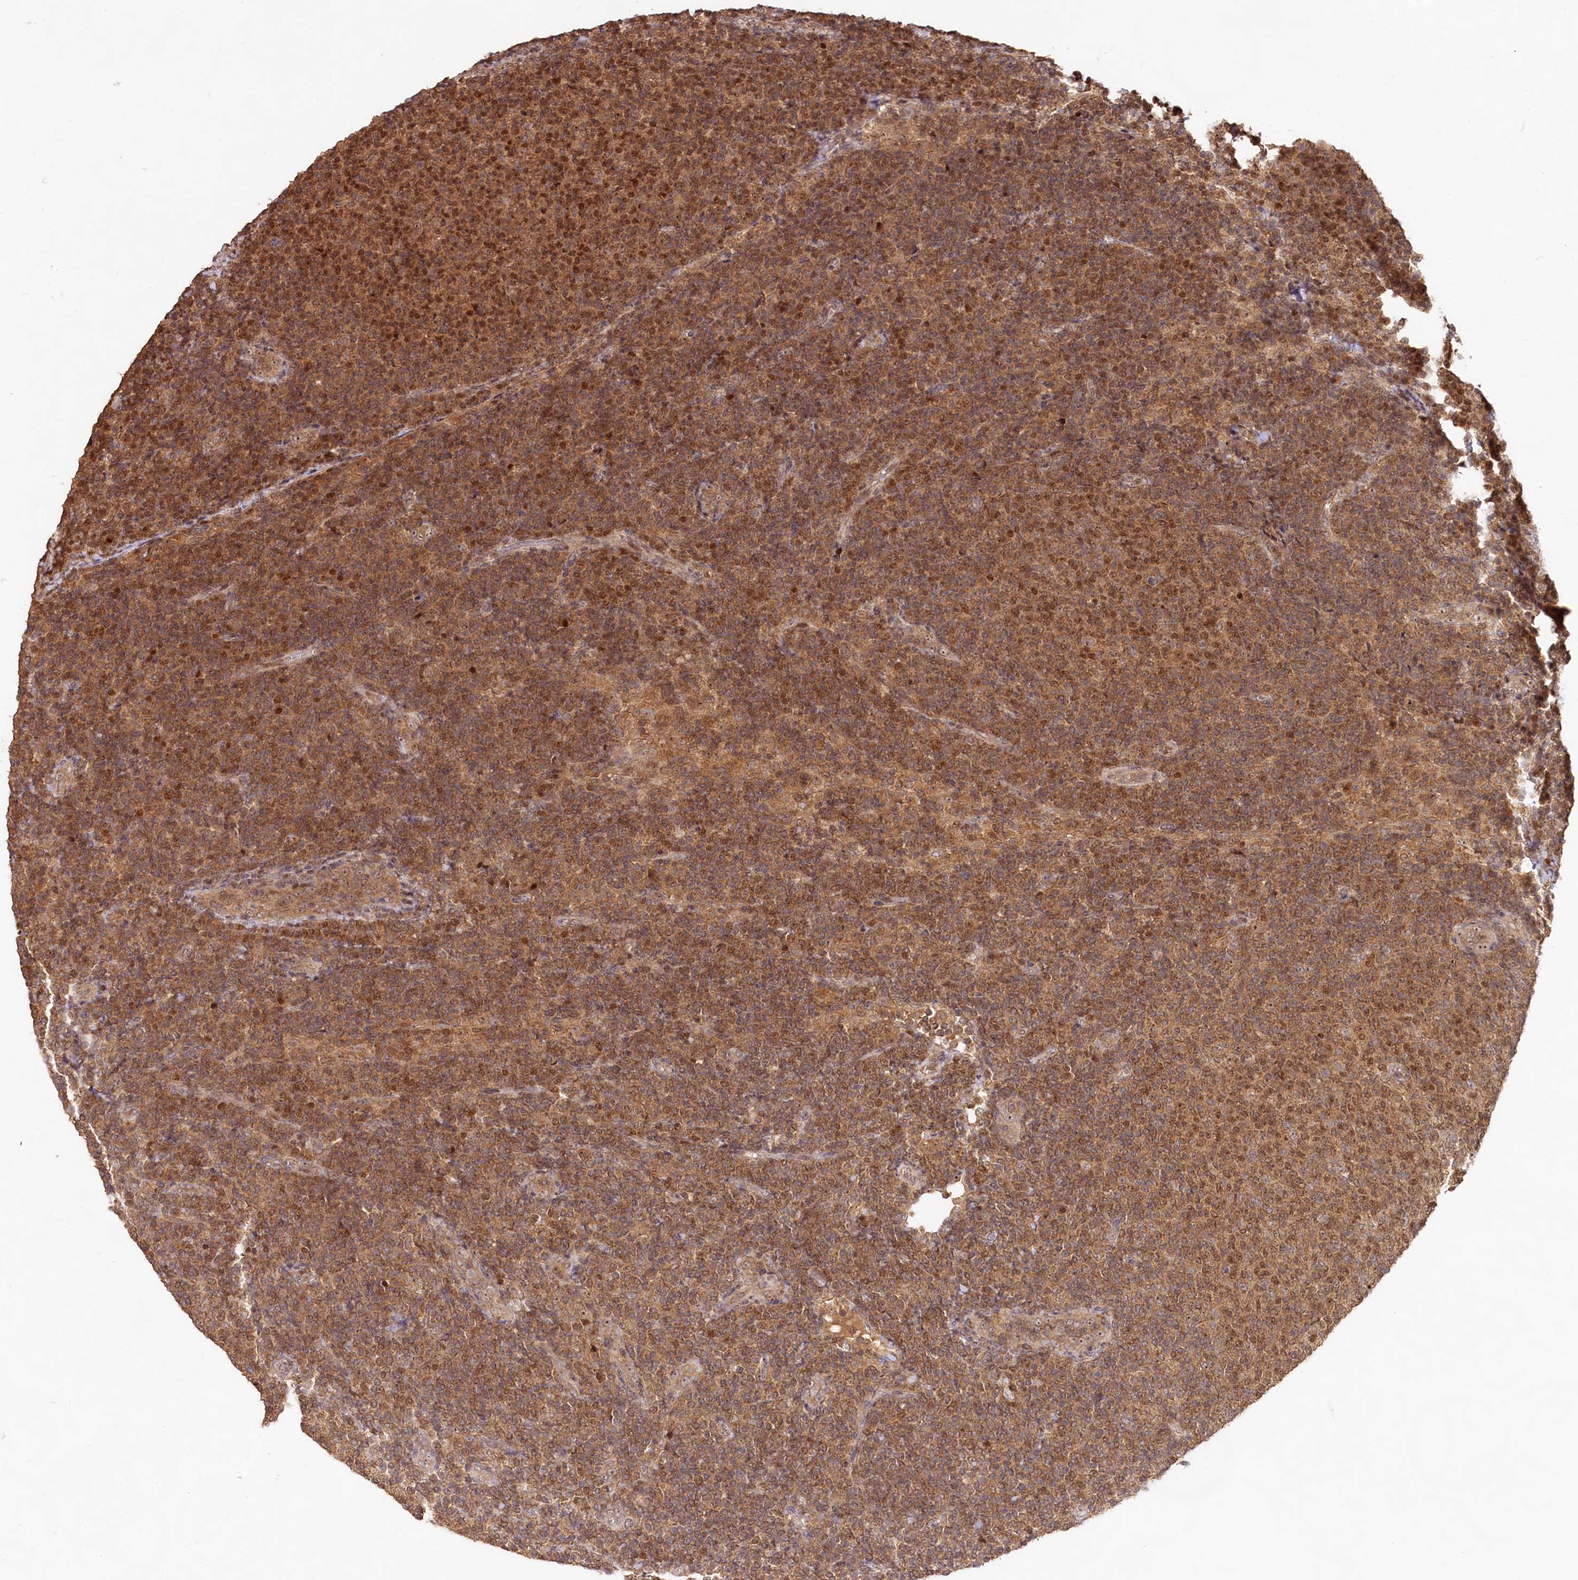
{"staining": {"intensity": "moderate", "quantity": ">75%", "location": "cytoplasmic/membranous,nuclear"}, "tissue": "lymphoma", "cell_type": "Tumor cells", "image_type": "cancer", "snomed": [{"axis": "morphology", "description": "Malignant lymphoma, non-Hodgkin's type, Low grade"}, {"axis": "topography", "description": "Lymph node"}], "caption": "Protein staining of low-grade malignant lymphoma, non-Hodgkin's type tissue shows moderate cytoplasmic/membranous and nuclear expression in about >75% of tumor cells.", "gene": "RRP8", "patient": {"sex": "male", "age": 66}}